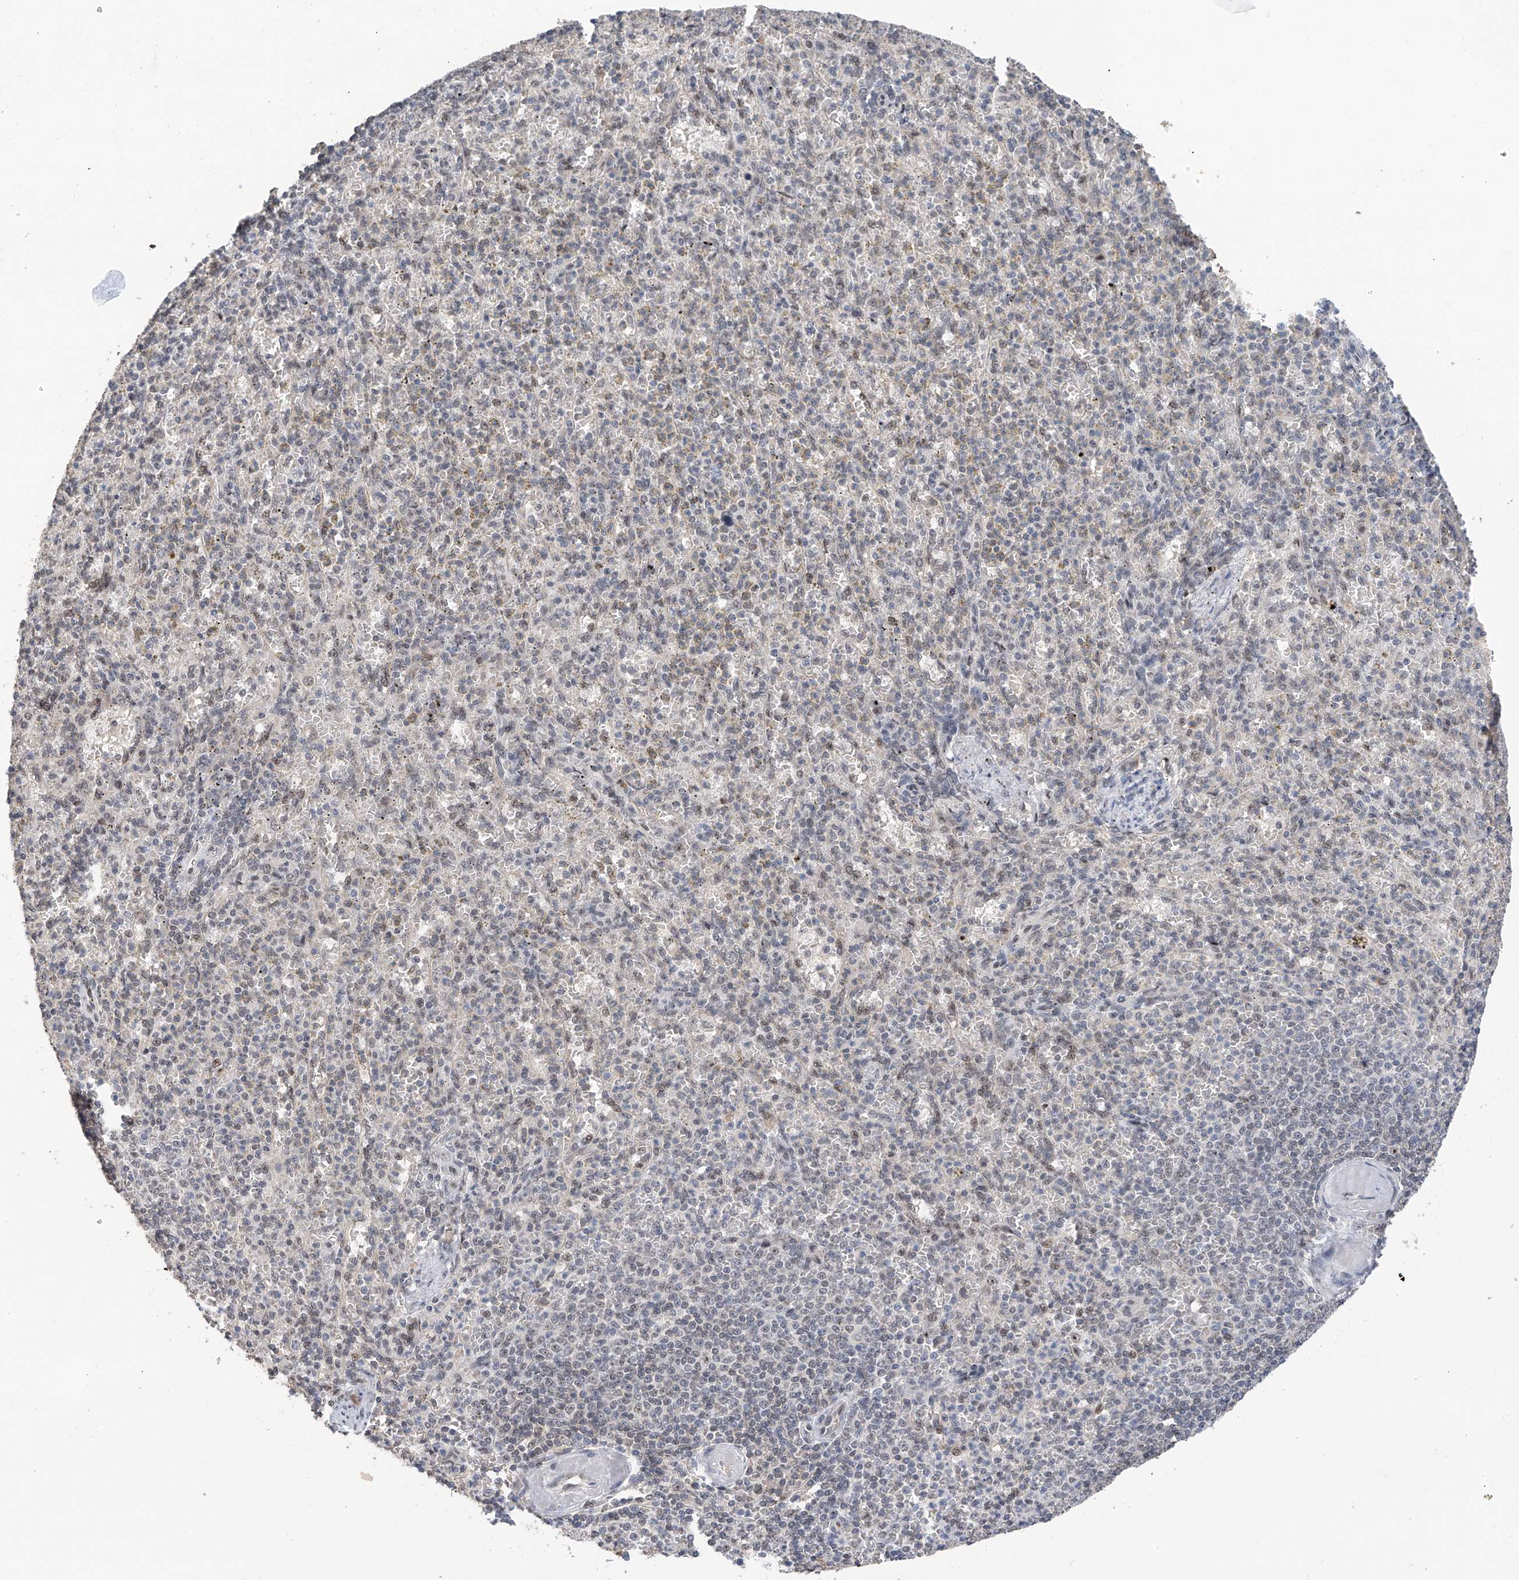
{"staining": {"intensity": "negative", "quantity": "none", "location": "none"}, "tissue": "spleen", "cell_type": "Cells in red pulp", "image_type": "normal", "snomed": [{"axis": "morphology", "description": "Normal tissue, NOS"}, {"axis": "topography", "description": "Spleen"}], "caption": "Unremarkable spleen was stained to show a protein in brown. There is no significant positivity in cells in red pulp. (Brightfield microscopy of DAB (3,3'-diaminobenzidine) immunohistochemistry (IHC) at high magnification).", "gene": "C1orf131", "patient": {"sex": "female", "age": 74}}